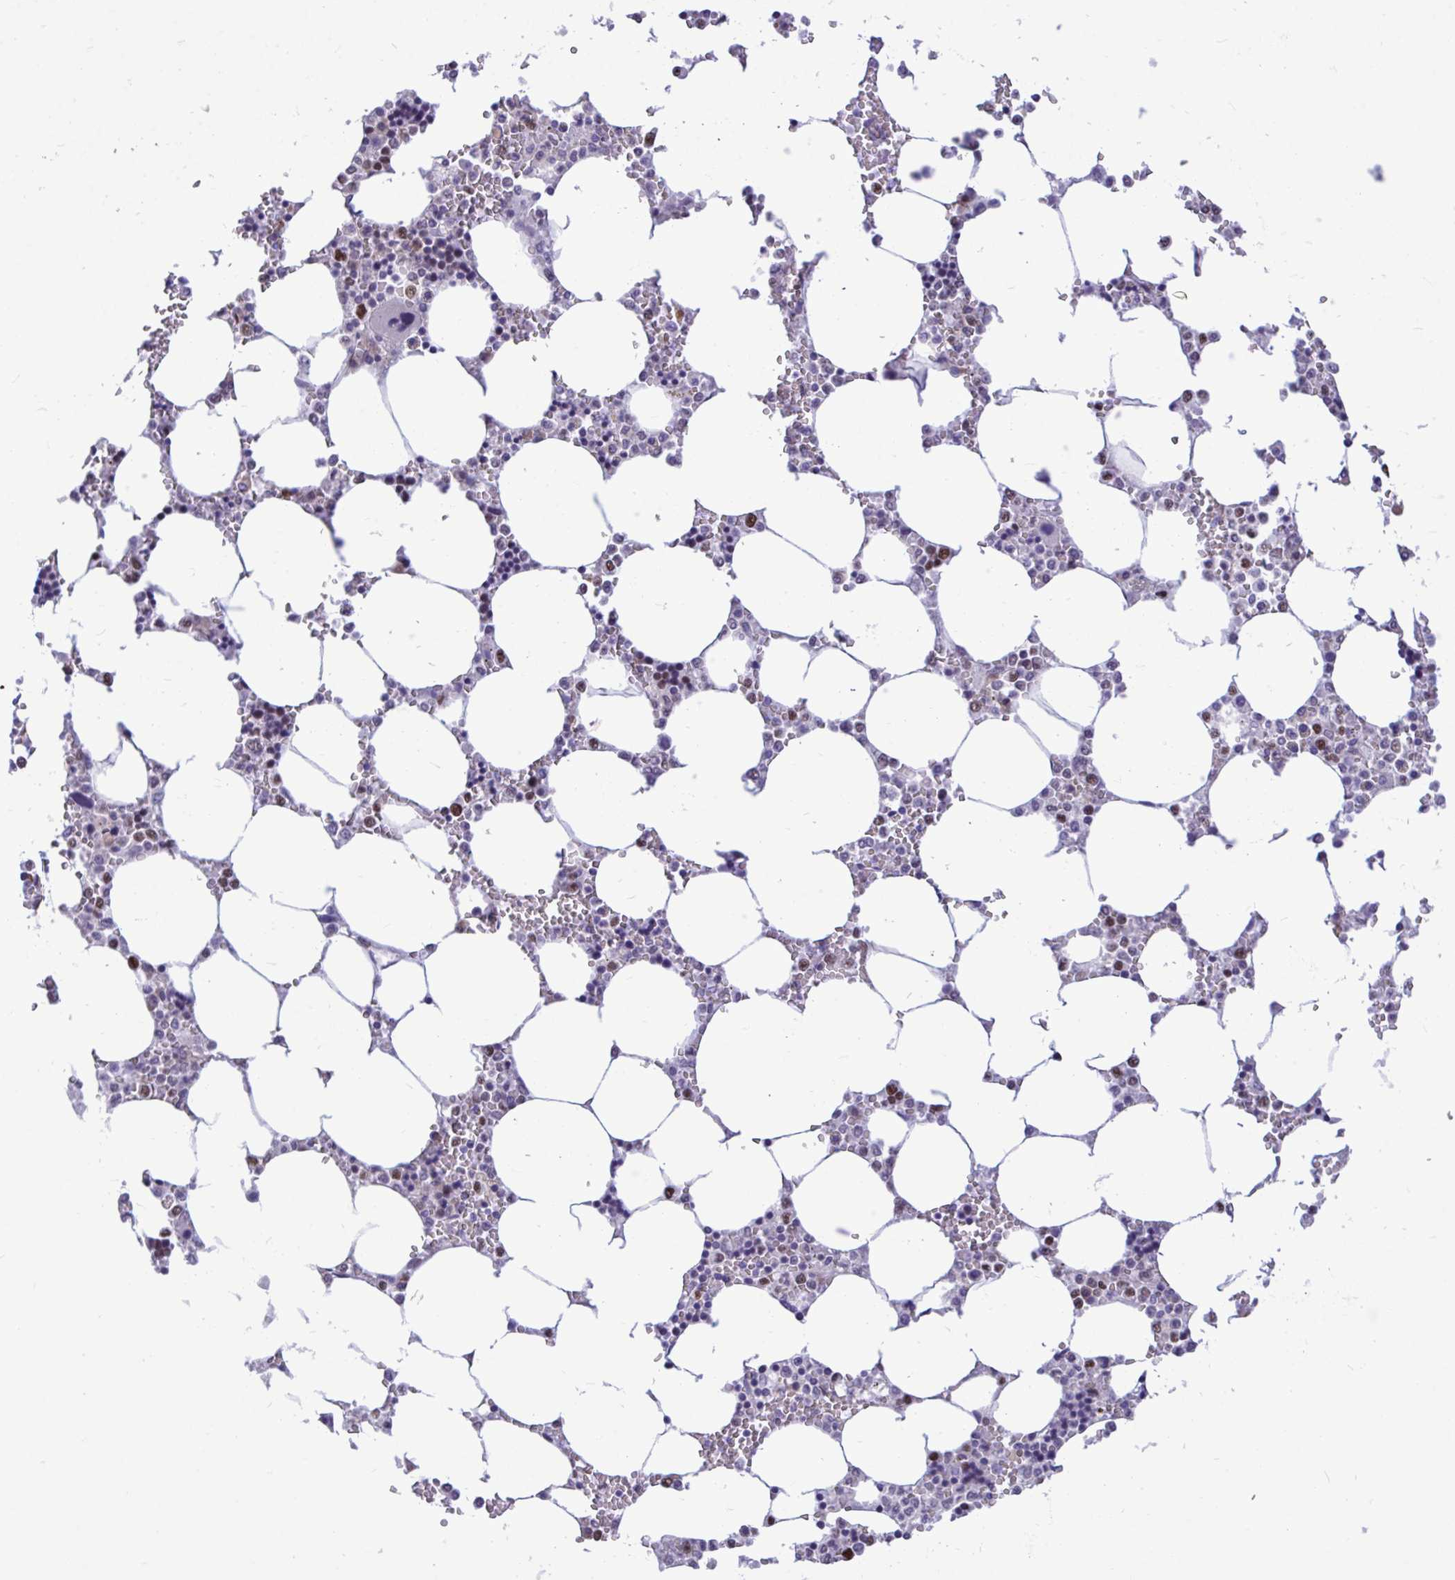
{"staining": {"intensity": "strong", "quantity": "<25%", "location": "nuclear"}, "tissue": "bone marrow", "cell_type": "Hematopoietic cells", "image_type": "normal", "snomed": [{"axis": "morphology", "description": "Normal tissue, NOS"}, {"axis": "topography", "description": "Bone marrow"}], "caption": "Normal bone marrow shows strong nuclear positivity in about <25% of hematopoietic cells.", "gene": "C1QL2", "patient": {"sex": "male", "age": 64}}